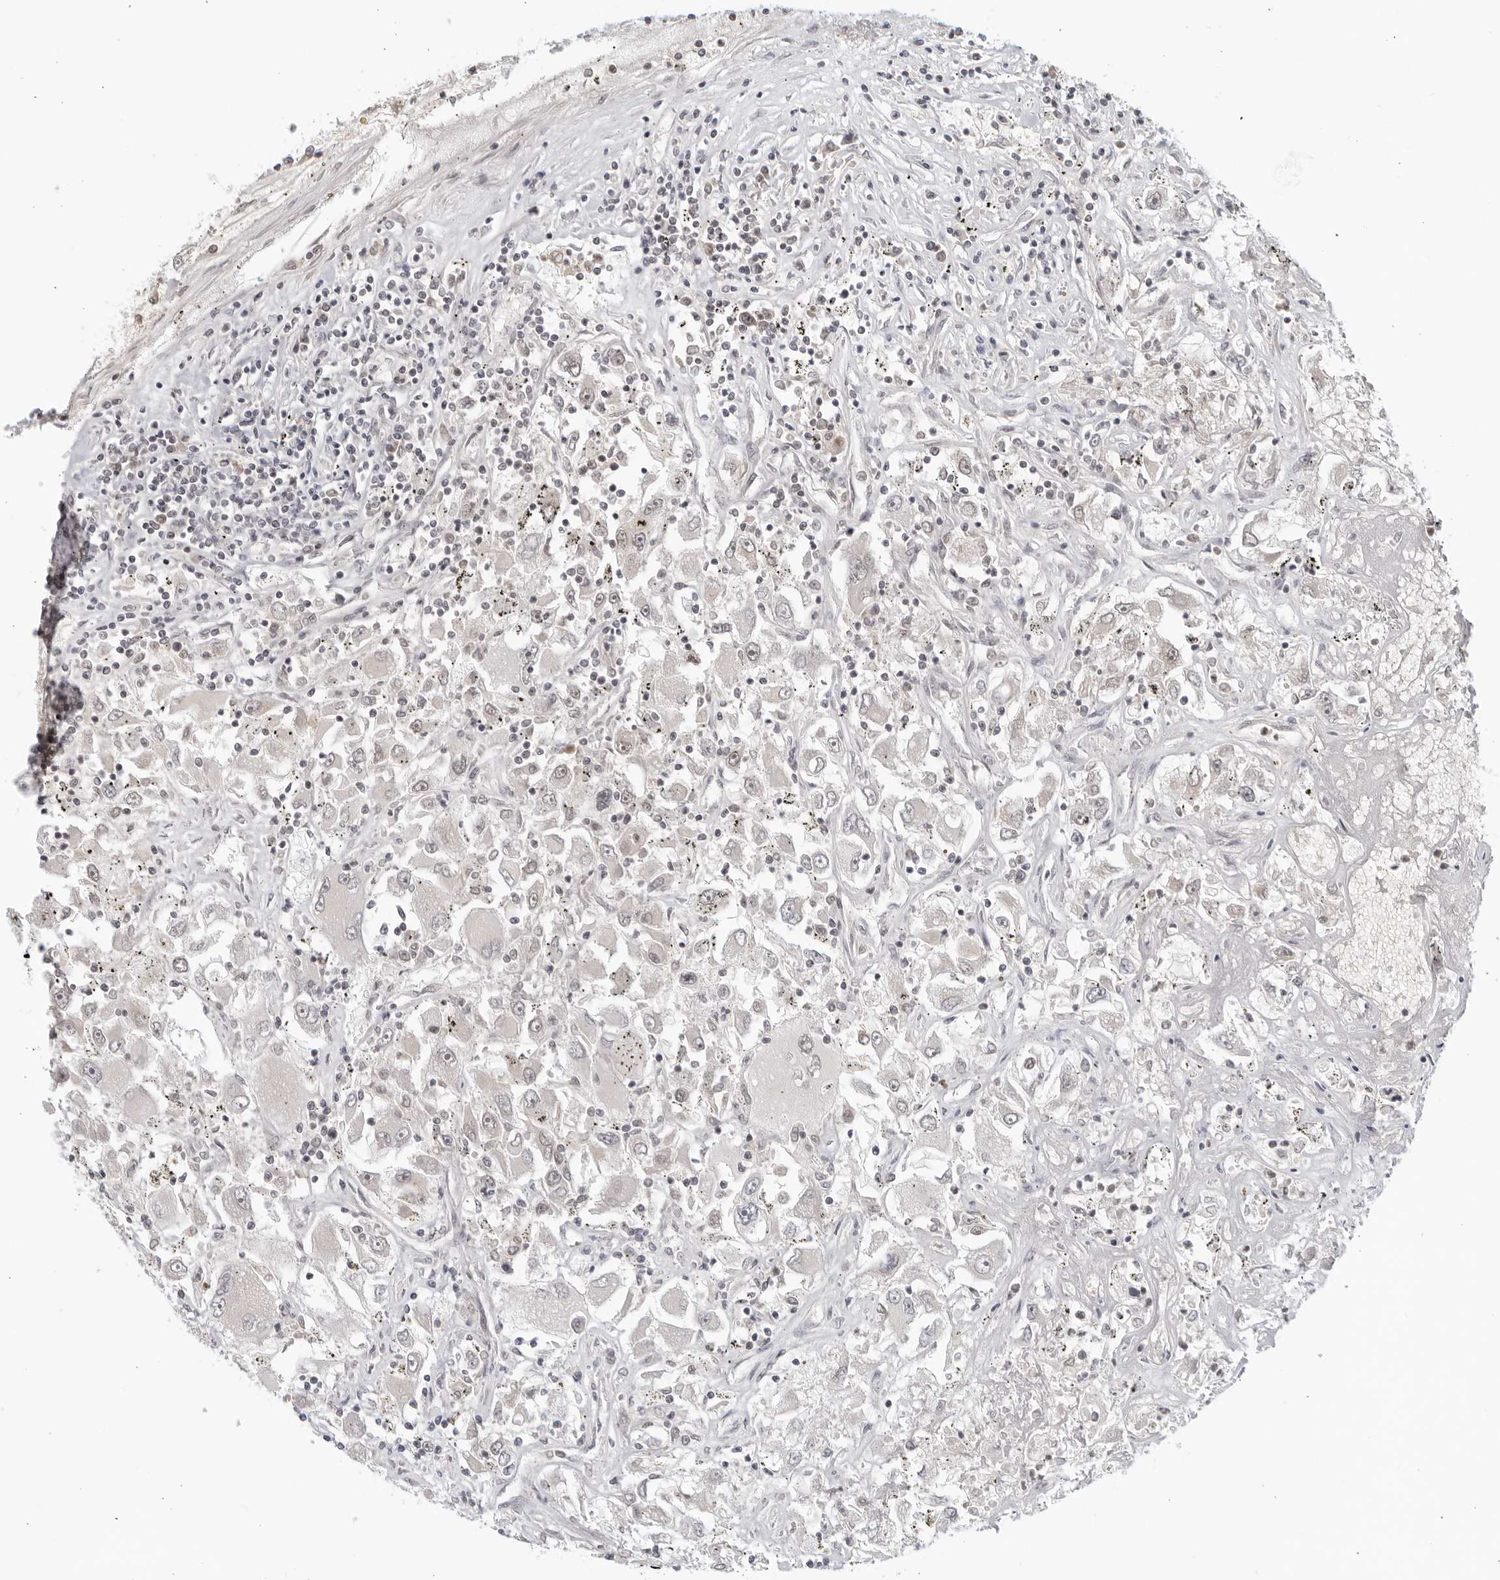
{"staining": {"intensity": "negative", "quantity": "none", "location": "none"}, "tissue": "renal cancer", "cell_type": "Tumor cells", "image_type": "cancer", "snomed": [{"axis": "morphology", "description": "Adenocarcinoma, NOS"}, {"axis": "topography", "description": "Kidney"}], "caption": "IHC micrograph of human renal cancer stained for a protein (brown), which demonstrates no positivity in tumor cells.", "gene": "RAB11FIP3", "patient": {"sex": "female", "age": 52}}